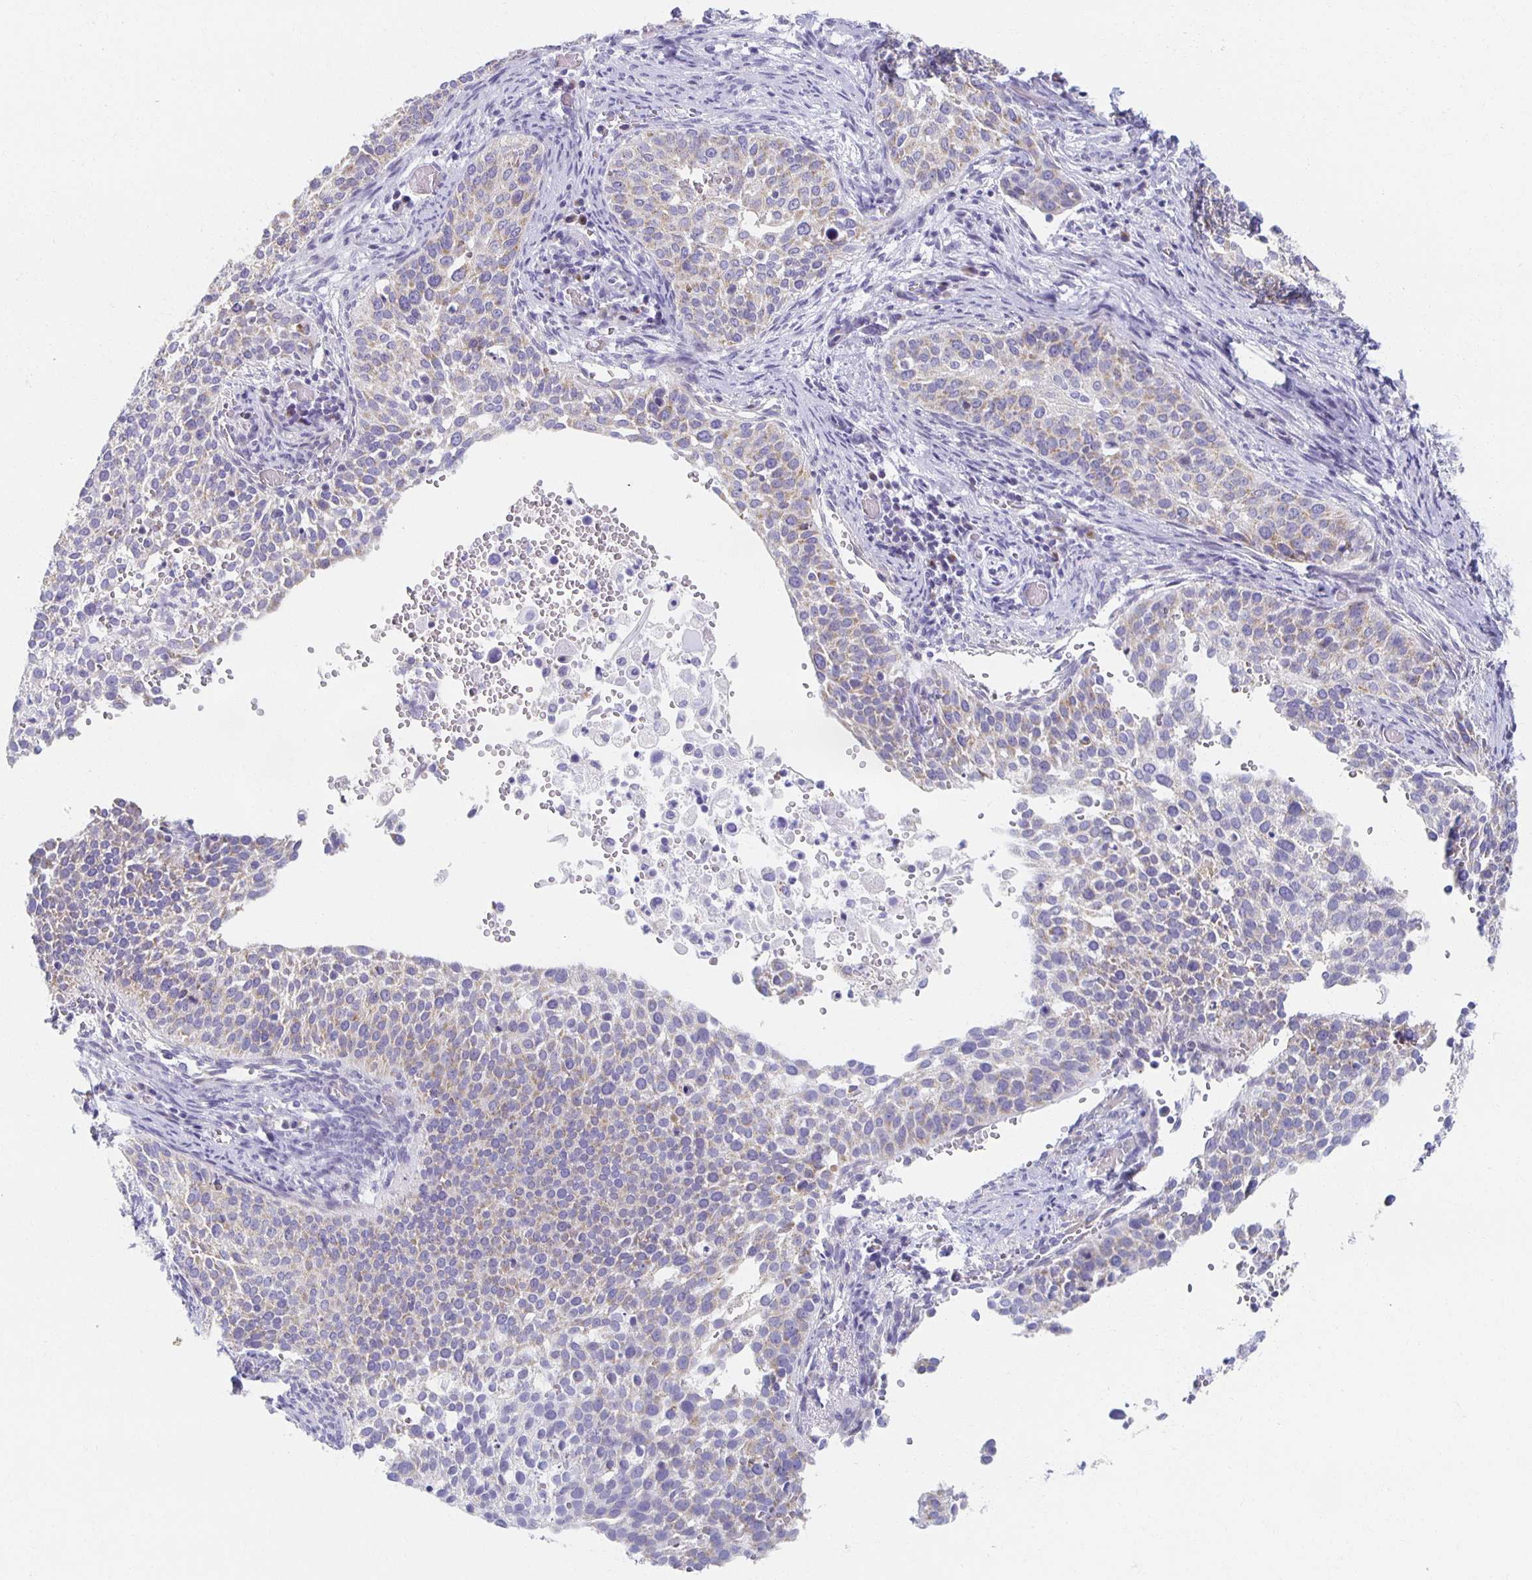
{"staining": {"intensity": "weak", "quantity": "25%-75%", "location": "cytoplasmic/membranous"}, "tissue": "cervical cancer", "cell_type": "Tumor cells", "image_type": "cancer", "snomed": [{"axis": "morphology", "description": "Squamous cell carcinoma, NOS"}, {"axis": "topography", "description": "Cervix"}], "caption": "The immunohistochemical stain highlights weak cytoplasmic/membranous staining in tumor cells of cervical cancer (squamous cell carcinoma) tissue.", "gene": "TEX44", "patient": {"sex": "female", "age": 44}}